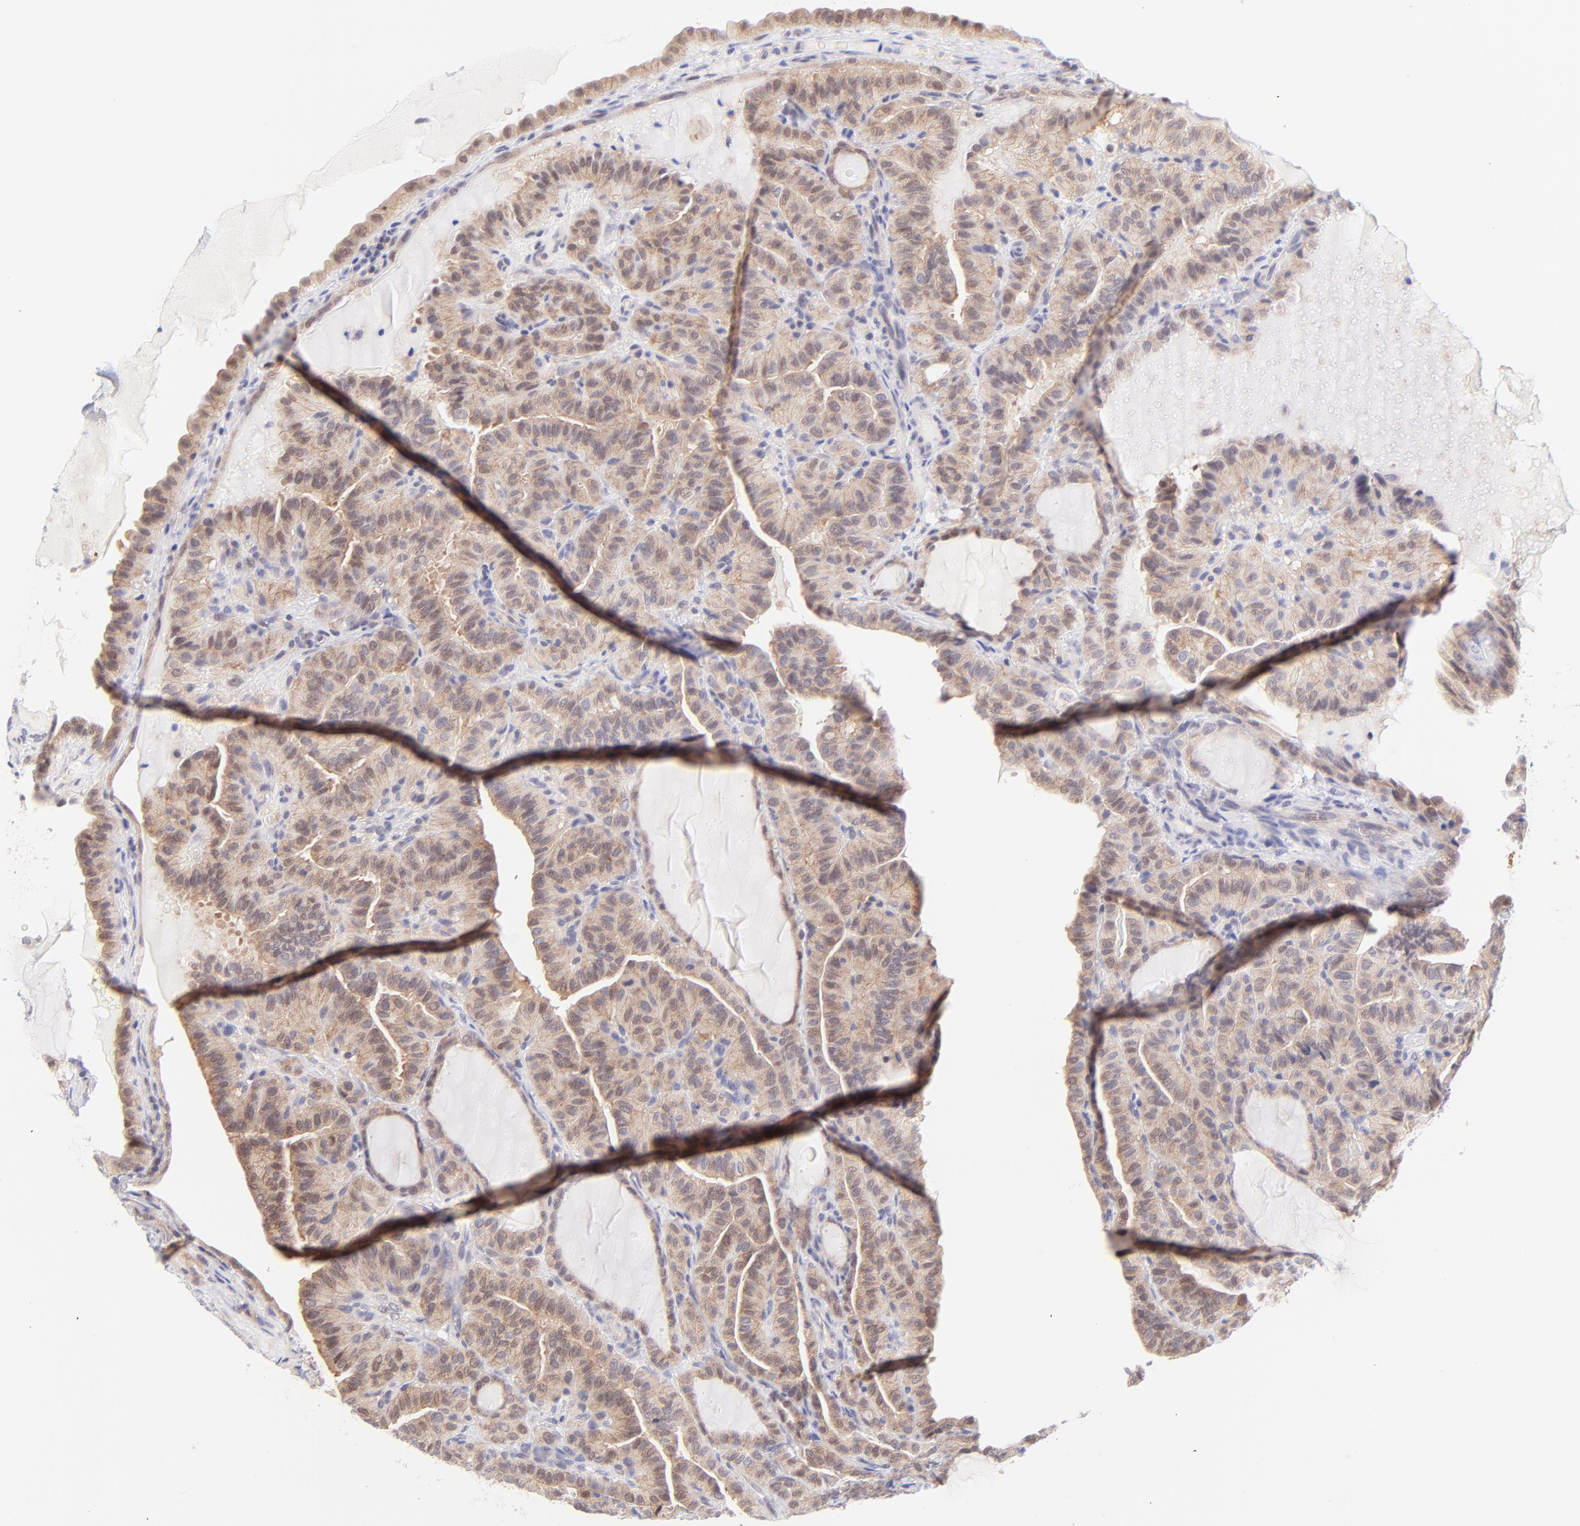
{"staining": {"intensity": "weak", "quantity": ">75%", "location": "cytoplasmic/membranous"}, "tissue": "thyroid cancer", "cell_type": "Tumor cells", "image_type": "cancer", "snomed": [{"axis": "morphology", "description": "Papillary adenocarcinoma, NOS"}, {"axis": "topography", "description": "Thyroid gland"}], "caption": "Thyroid cancer (papillary adenocarcinoma) stained for a protein (brown) reveals weak cytoplasmic/membranous positive staining in about >75% of tumor cells.", "gene": "PBDC1", "patient": {"sex": "male", "age": 77}}